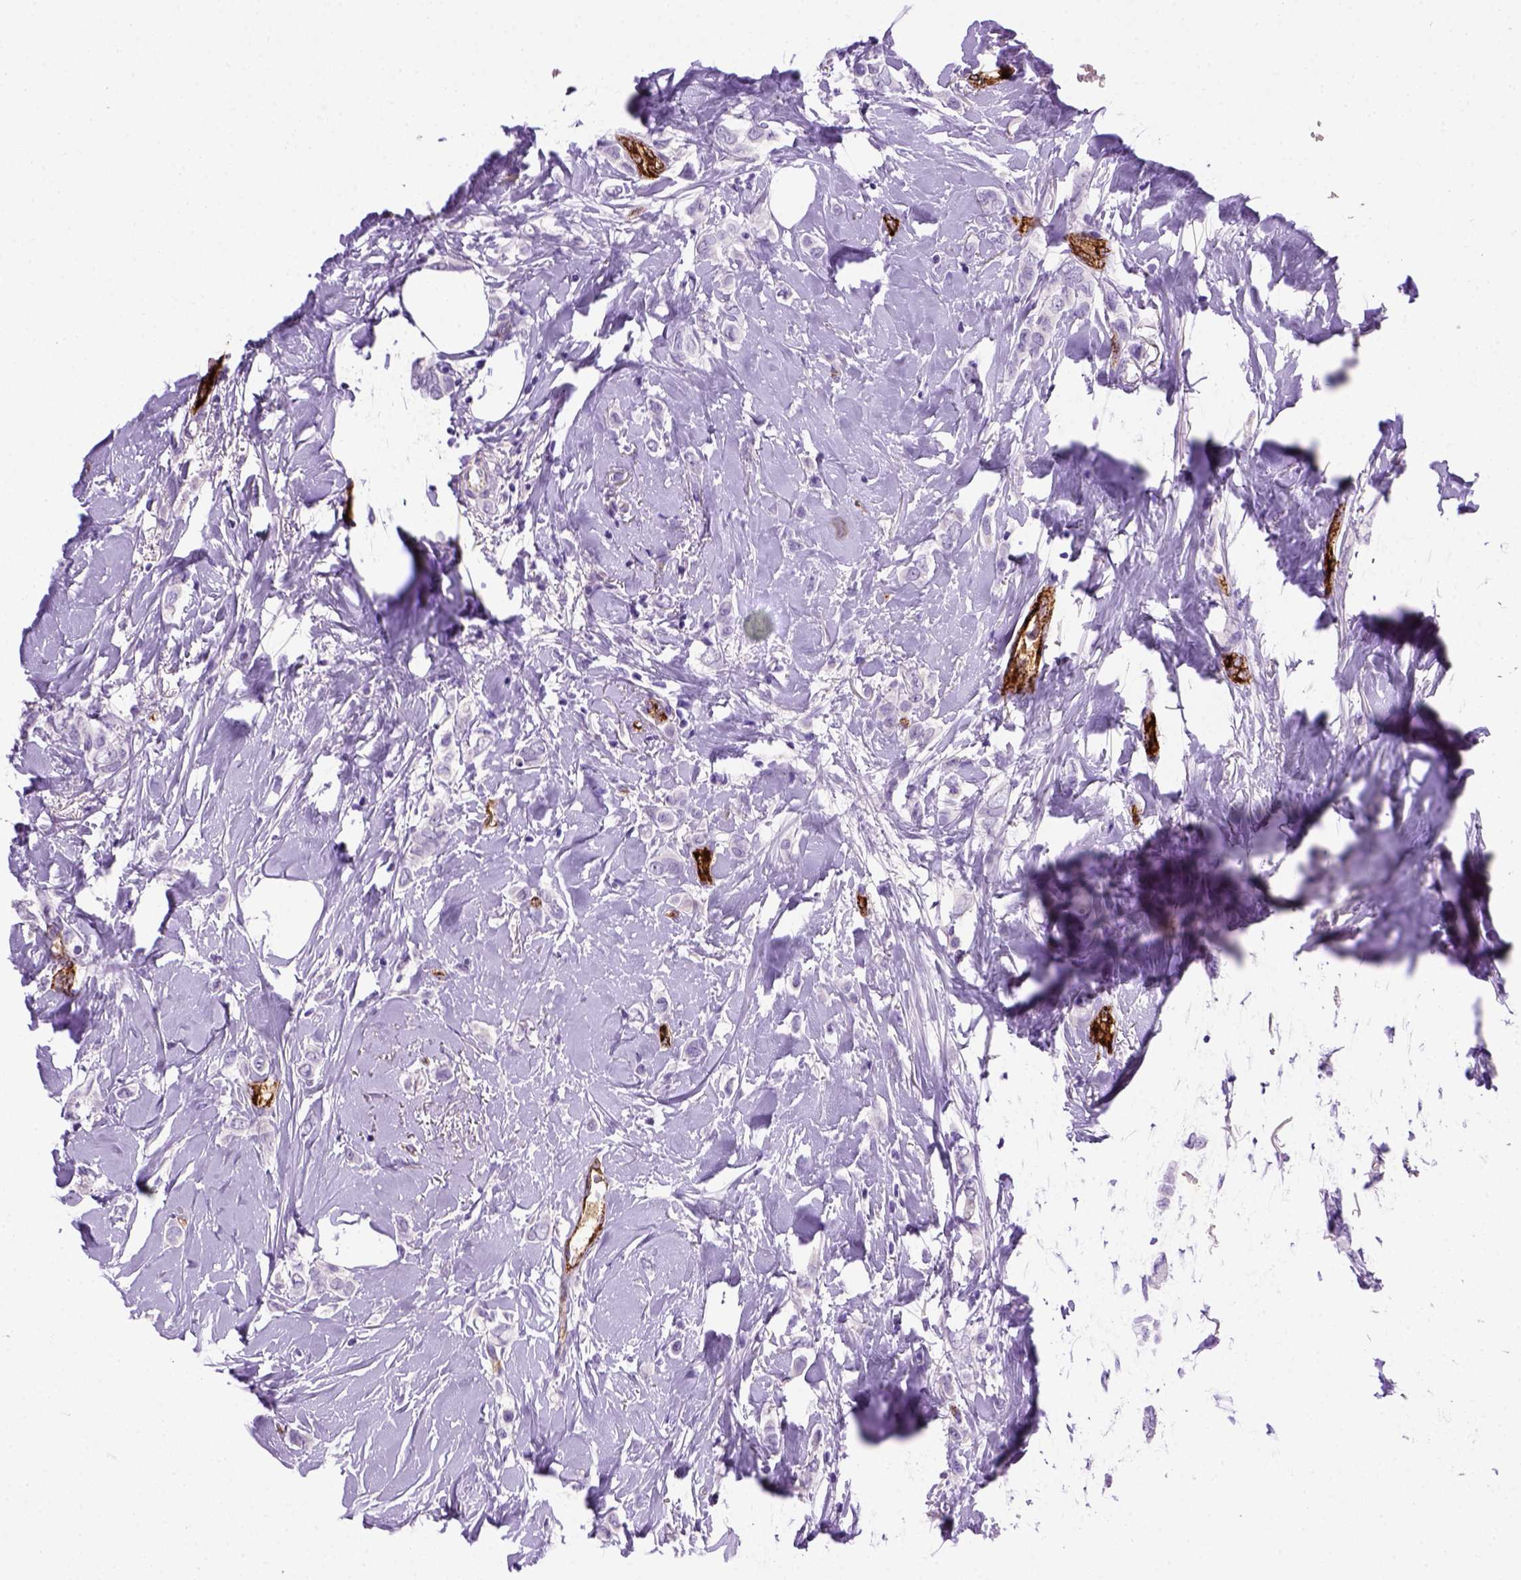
{"staining": {"intensity": "negative", "quantity": "none", "location": "none"}, "tissue": "breast cancer", "cell_type": "Tumor cells", "image_type": "cancer", "snomed": [{"axis": "morphology", "description": "Lobular carcinoma"}, {"axis": "topography", "description": "Breast"}], "caption": "DAB (3,3'-diaminobenzidine) immunohistochemical staining of breast cancer exhibits no significant expression in tumor cells.", "gene": "VWF", "patient": {"sex": "female", "age": 66}}